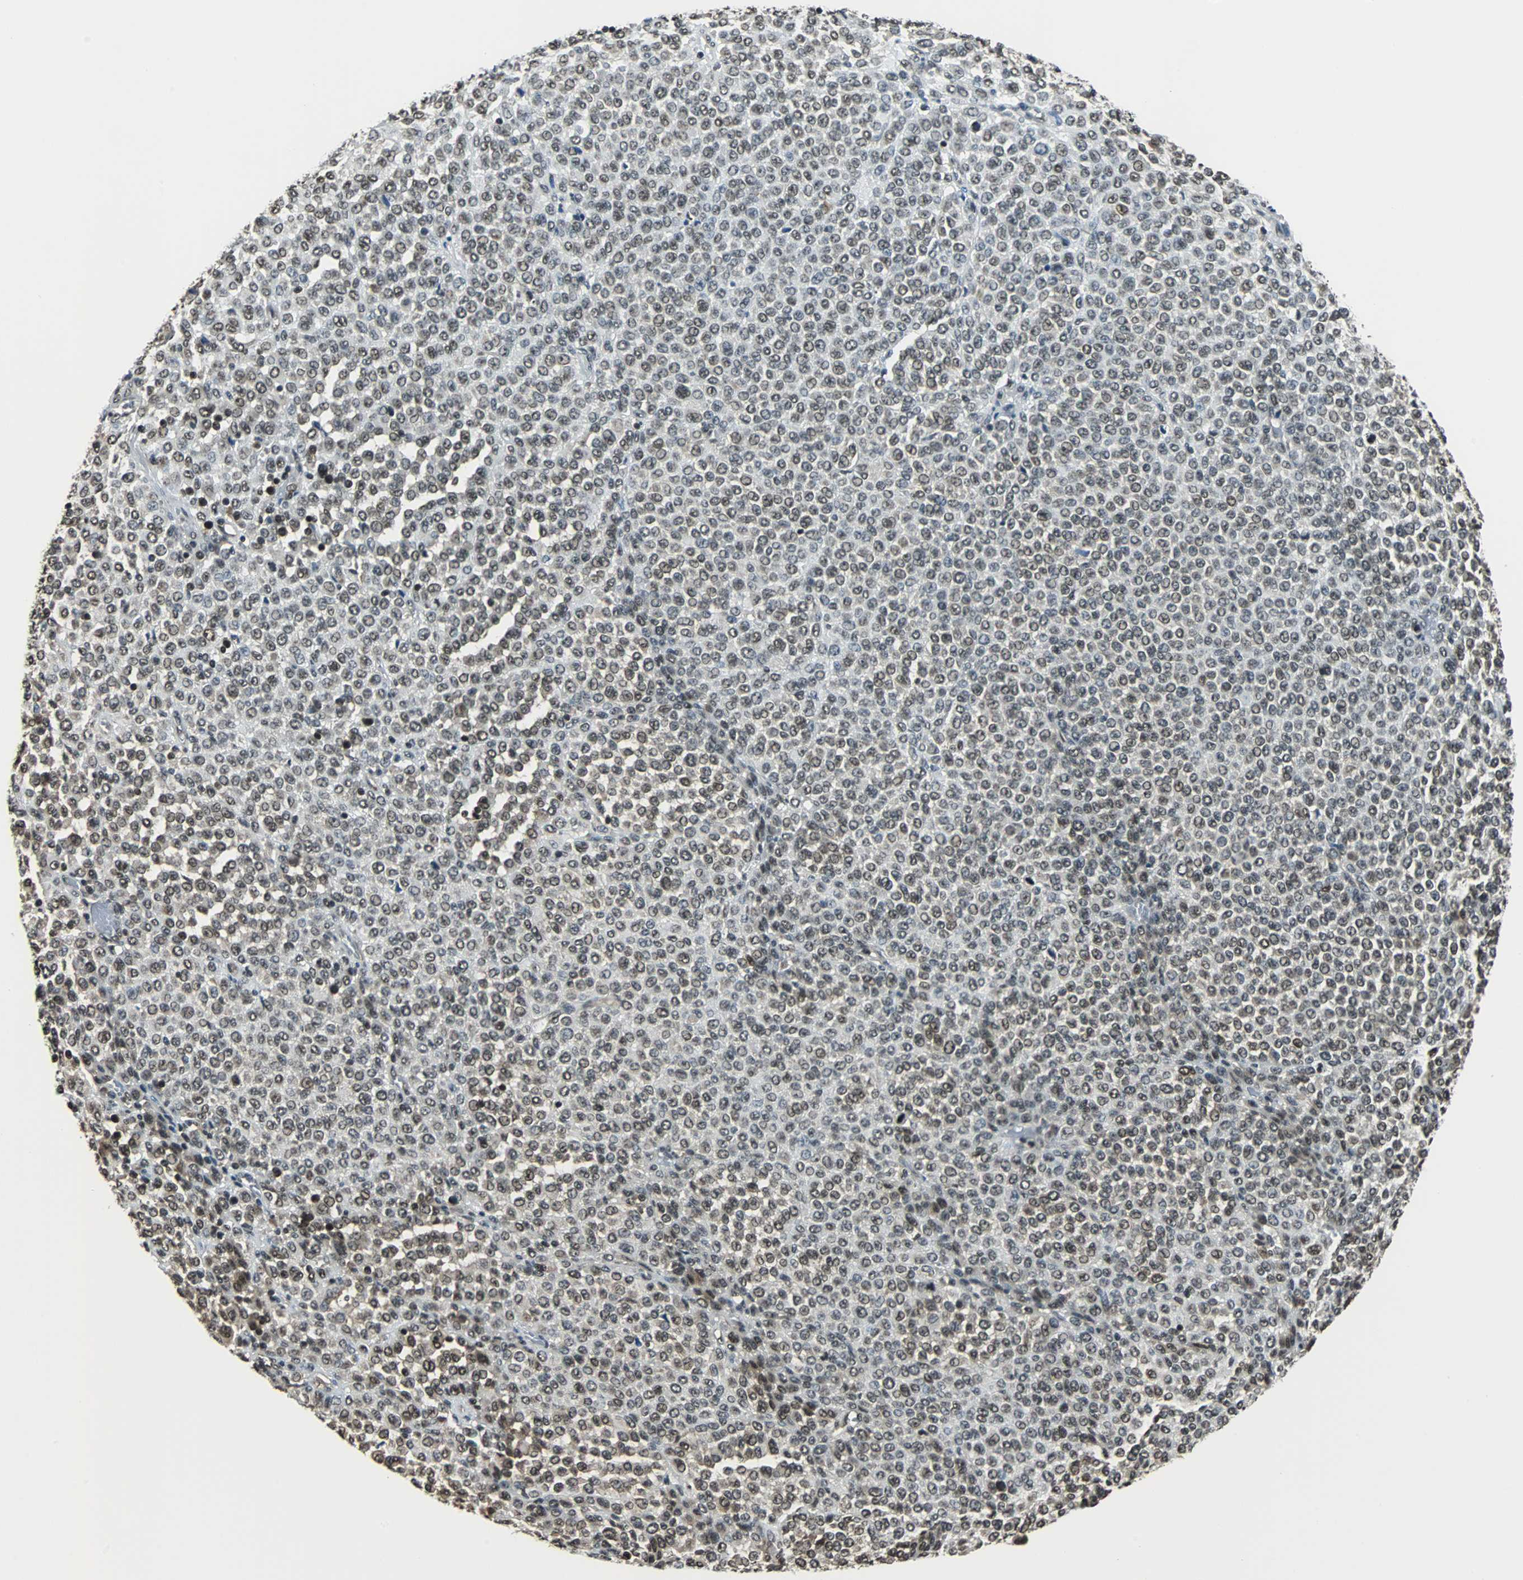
{"staining": {"intensity": "weak", "quantity": ">75%", "location": "nuclear"}, "tissue": "melanoma", "cell_type": "Tumor cells", "image_type": "cancer", "snomed": [{"axis": "morphology", "description": "Malignant melanoma, Metastatic site"}, {"axis": "topography", "description": "Pancreas"}], "caption": "High-magnification brightfield microscopy of melanoma stained with DAB (brown) and counterstained with hematoxylin (blue). tumor cells exhibit weak nuclear staining is identified in approximately>75% of cells.", "gene": "REST", "patient": {"sex": "female", "age": 30}}